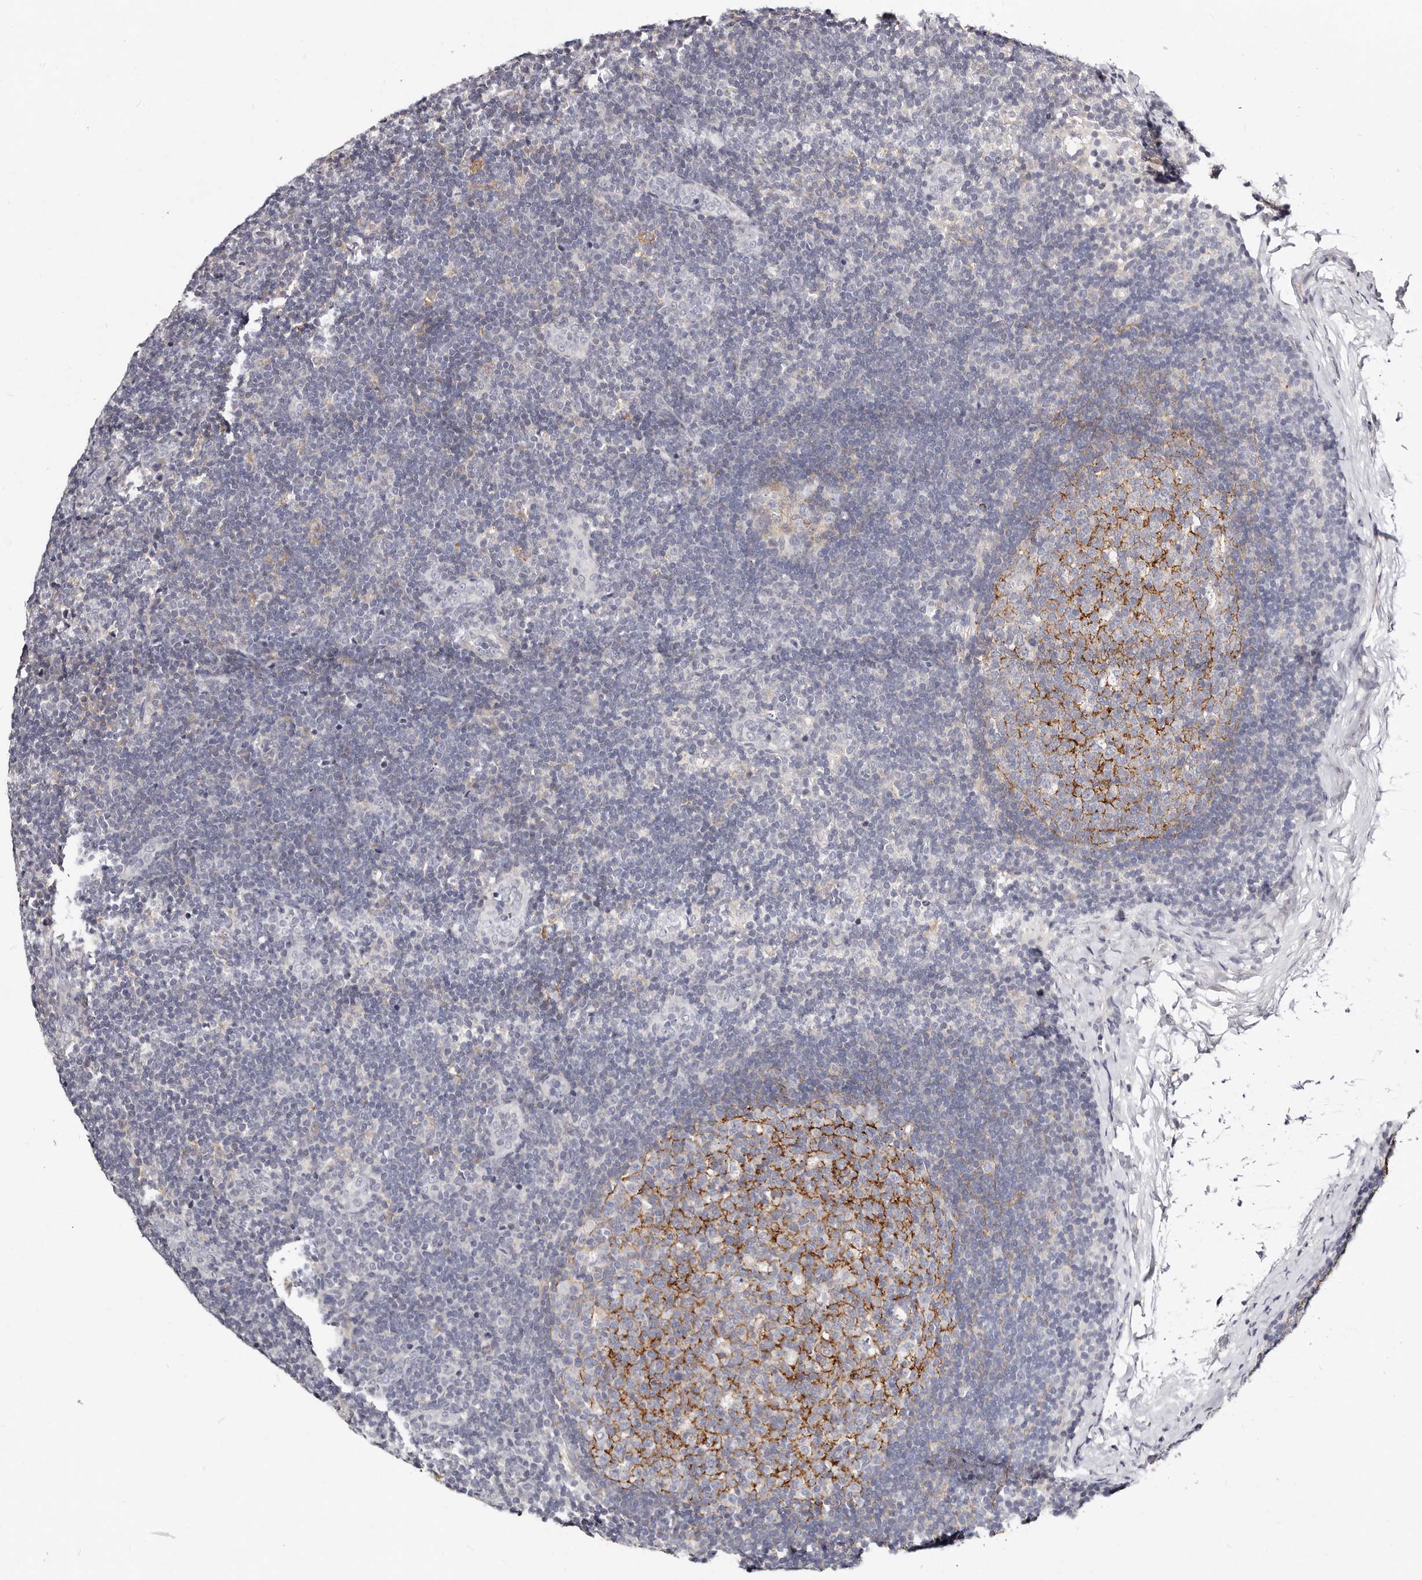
{"staining": {"intensity": "strong", "quantity": "<25%", "location": "cytoplasmic/membranous"}, "tissue": "lymph node", "cell_type": "Germinal center cells", "image_type": "normal", "snomed": [{"axis": "morphology", "description": "Normal tissue, NOS"}, {"axis": "topography", "description": "Lymph node"}], "caption": "This is a micrograph of IHC staining of normal lymph node, which shows strong positivity in the cytoplasmic/membranous of germinal center cells.", "gene": "MRPS33", "patient": {"sex": "female", "age": 22}}